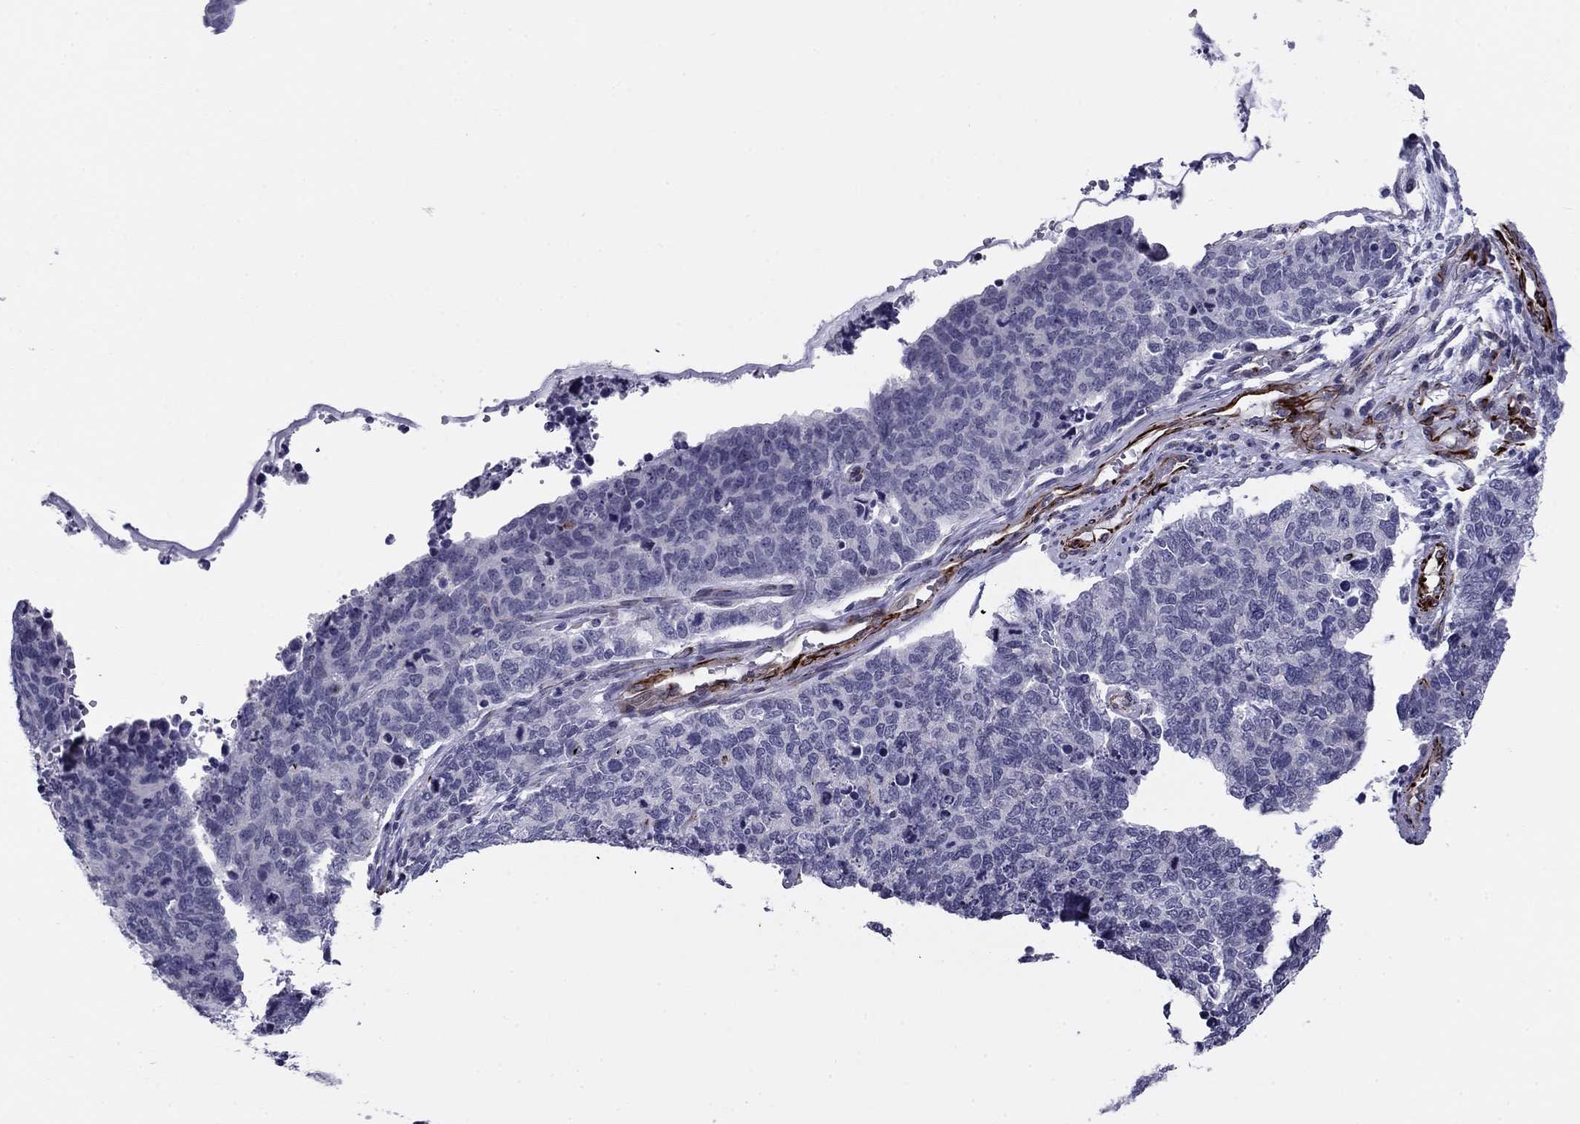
{"staining": {"intensity": "negative", "quantity": "none", "location": "none"}, "tissue": "cervical cancer", "cell_type": "Tumor cells", "image_type": "cancer", "snomed": [{"axis": "morphology", "description": "Squamous cell carcinoma, NOS"}, {"axis": "topography", "description": "Cervix"}], "caption": "This is an immunohistochemistry histopathology image of human cervical cancer (squamous cell carcinoma). There is no staining in tumor cells.", "gene": "ANKS4B", "patient": {"sex": "female", "age": 63}}